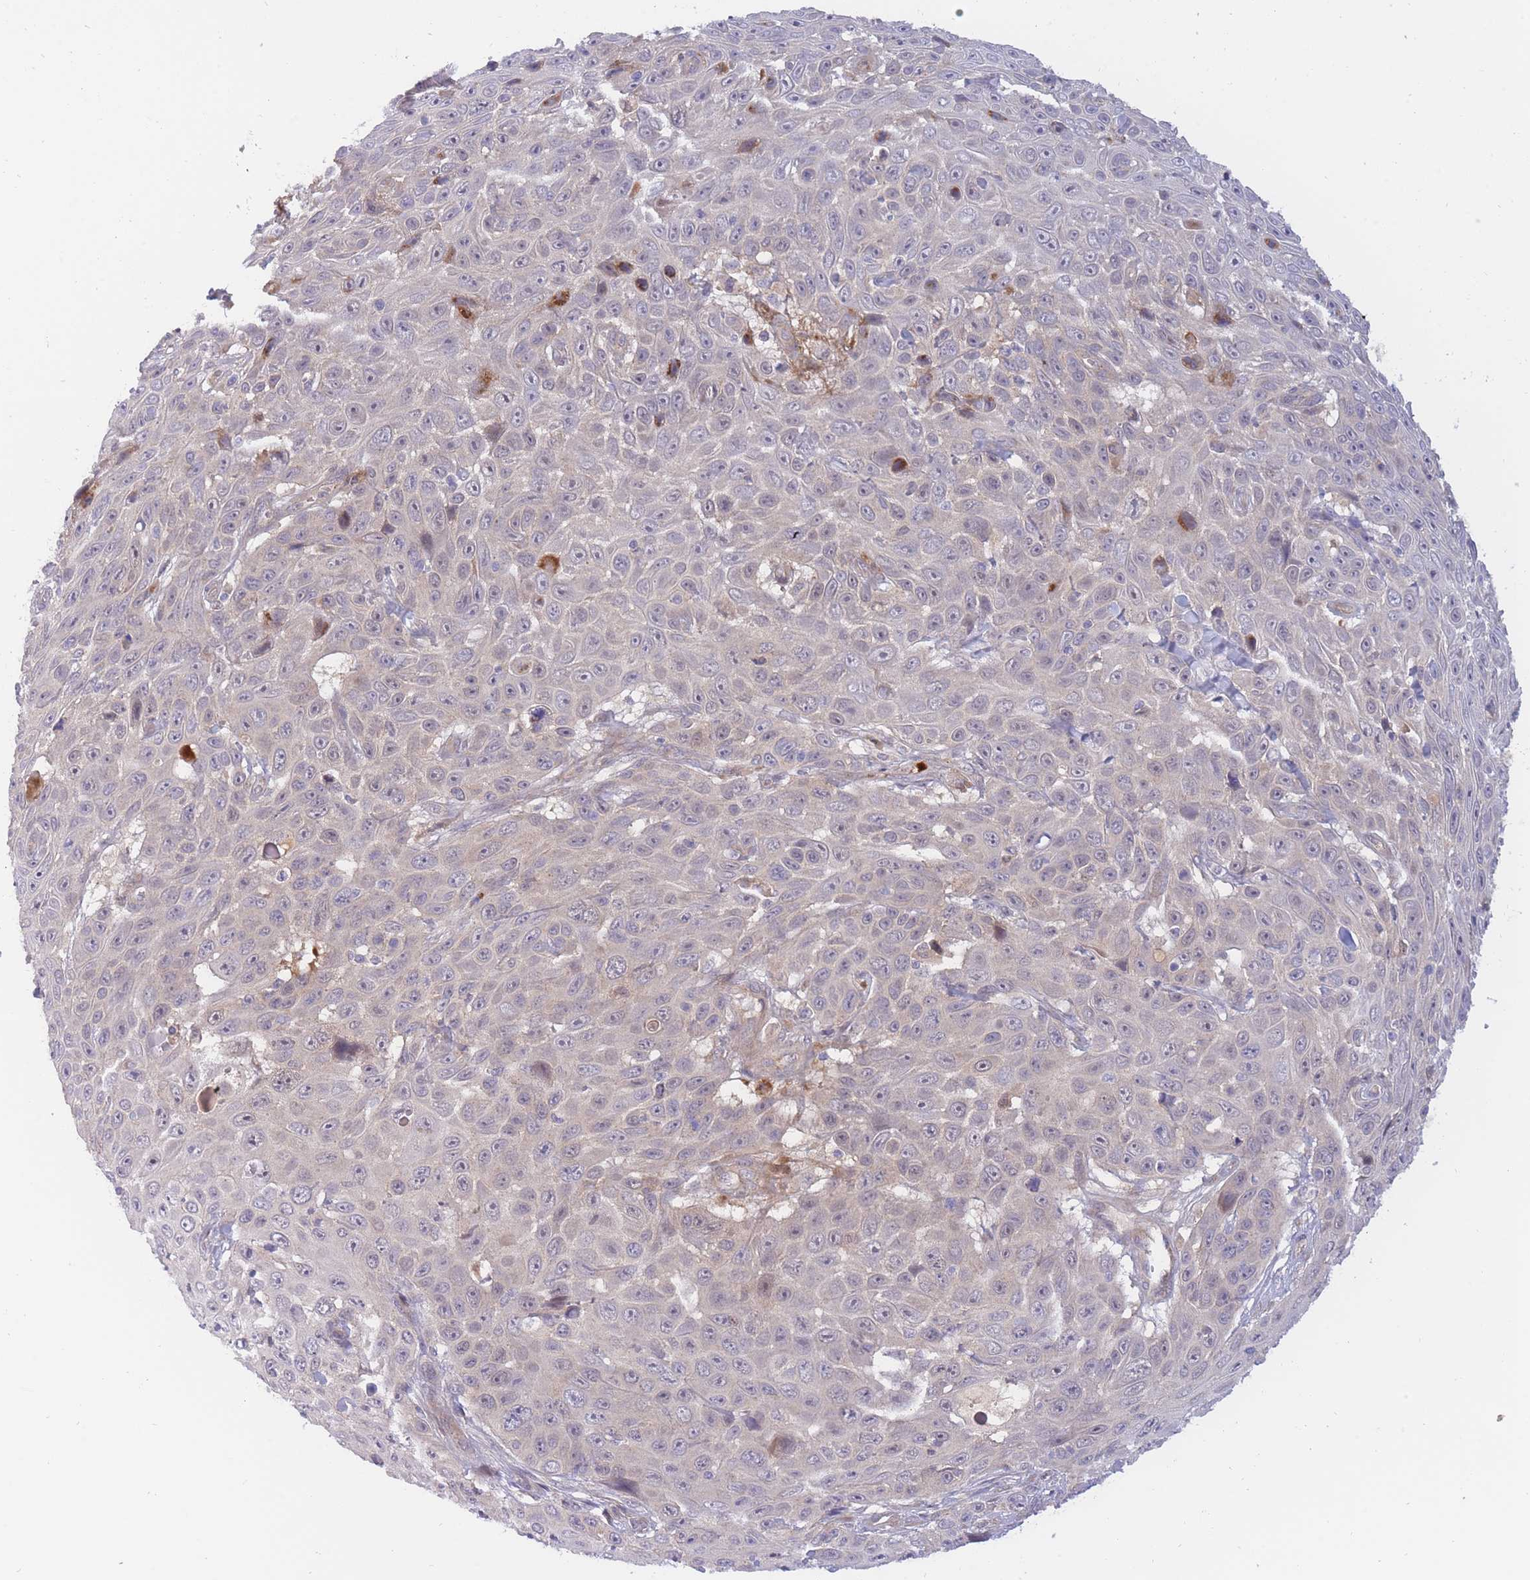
{"staining": {"intensity": "negative", "quantity": "none", "location": "none"}, "tissue": "skin cancer", "cell_type": "Tumor cells", "image_type": "cancer", "snomed": [{"axis": "morphology", "description": "Squamous cell carcinoma, NOS"}, {"axis": "topography", "description": "Skin"}], "caption": "Squamous cell carcinoma (skin) was stained to show a protein in brown. There is no significant staining in tumor cells.", "gene": "APOL4", "patient": {"sex": "male", "age": 82}}